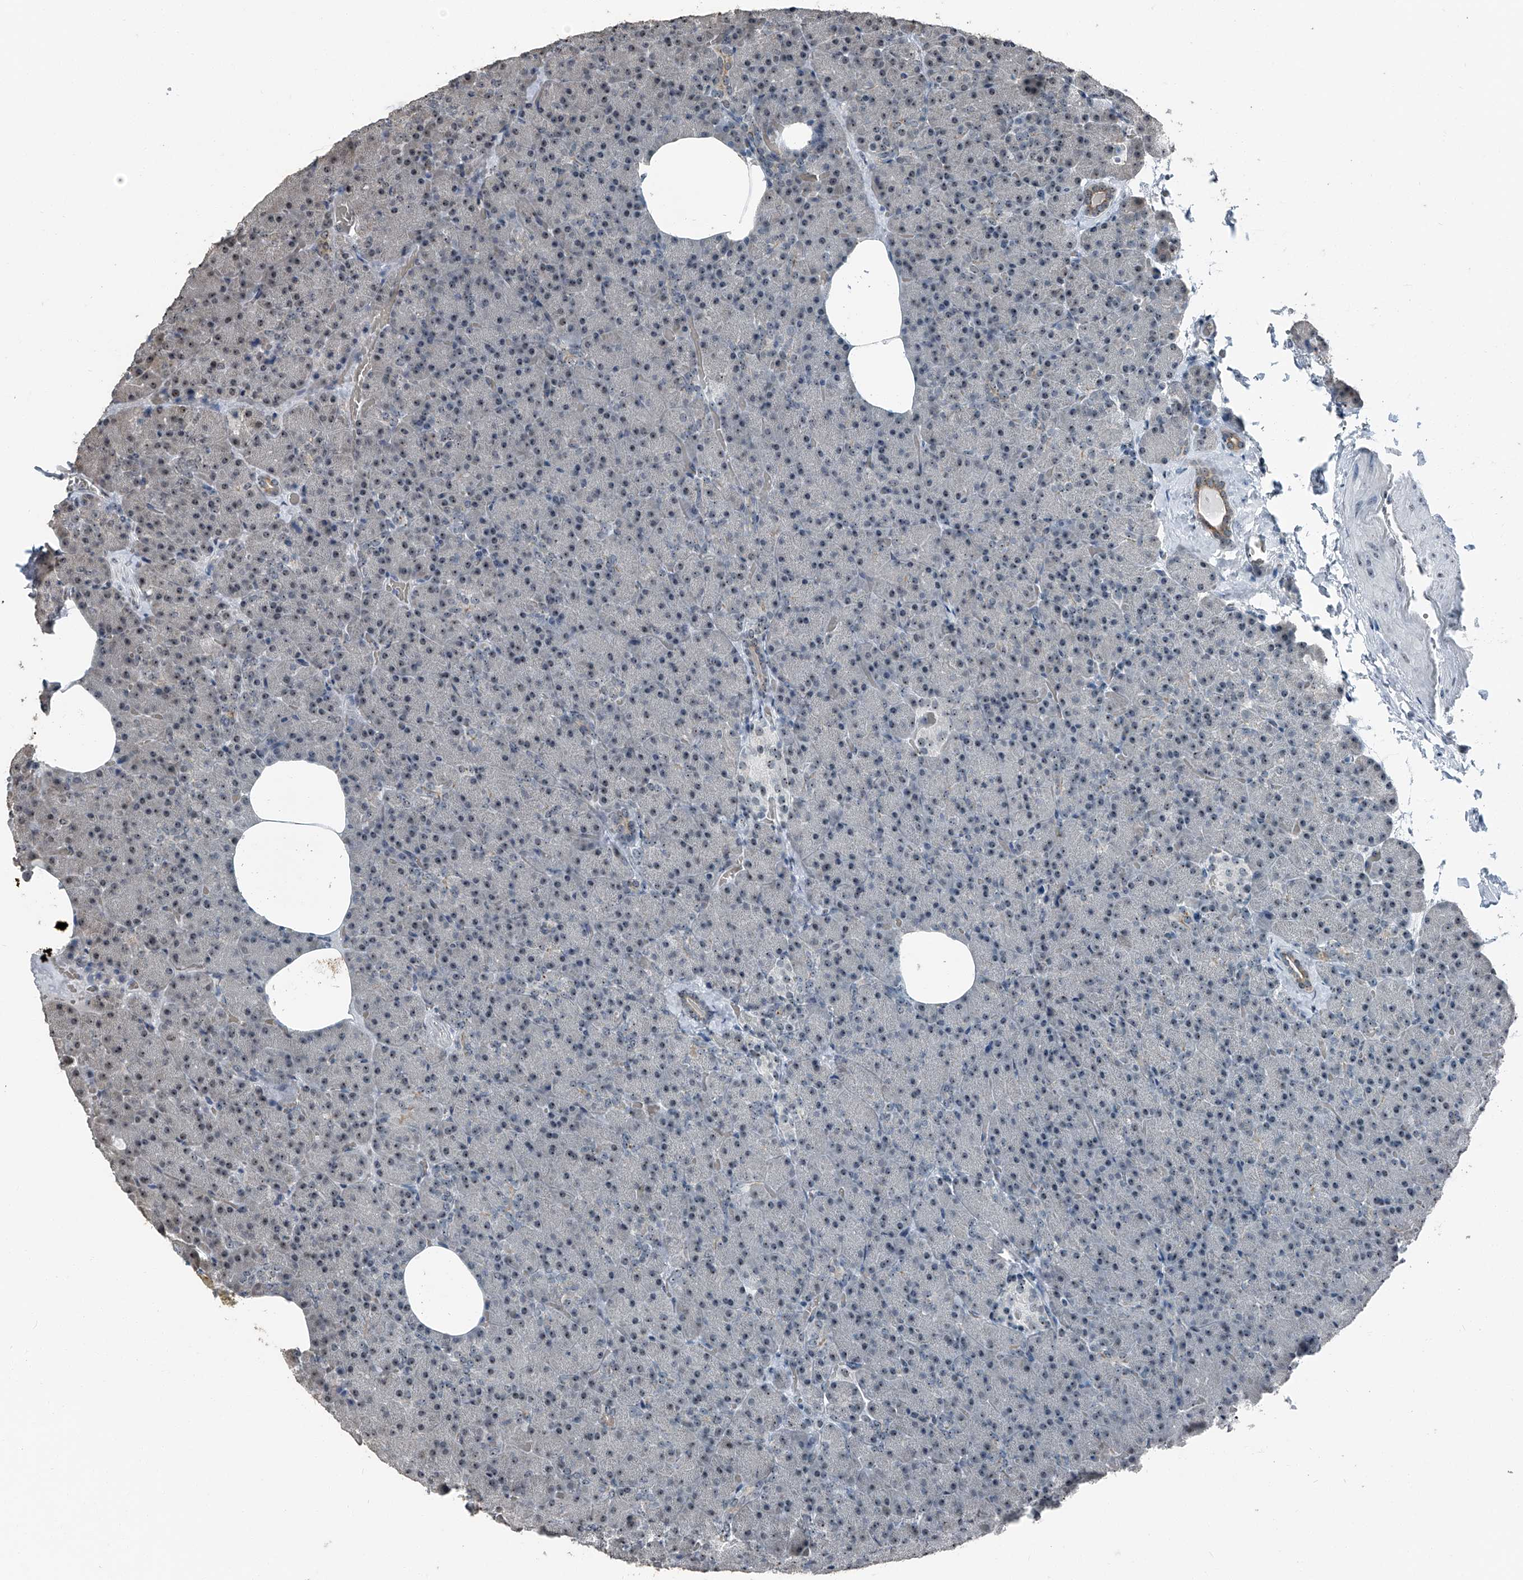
{"staining": {"intensity": "moderate", "quantity": ">75%", "location": "cytoplasmic/membranous,nuclear"}, "tissue": "pancreas", "cell_type": "Exocrine glandular cells", "image_type": "normal", "snomed": [{"axis": "morphology", "description": "Normal tissue, NOS"}, {"axis": "morphology", "description": "Carcinoid, malignant, NOS"}, {"axis": "topography", "description": "Pancreas"}], "caption": "Approximately >75% of exocrine glandular cells in benign human pancreas show moderate cytoplasmic/membranous,nuclear protein positivity as visualized by brown immunohistochemical staining.", "gene": "TCOF1", "patient": {"sex": "female", "age": 35}}